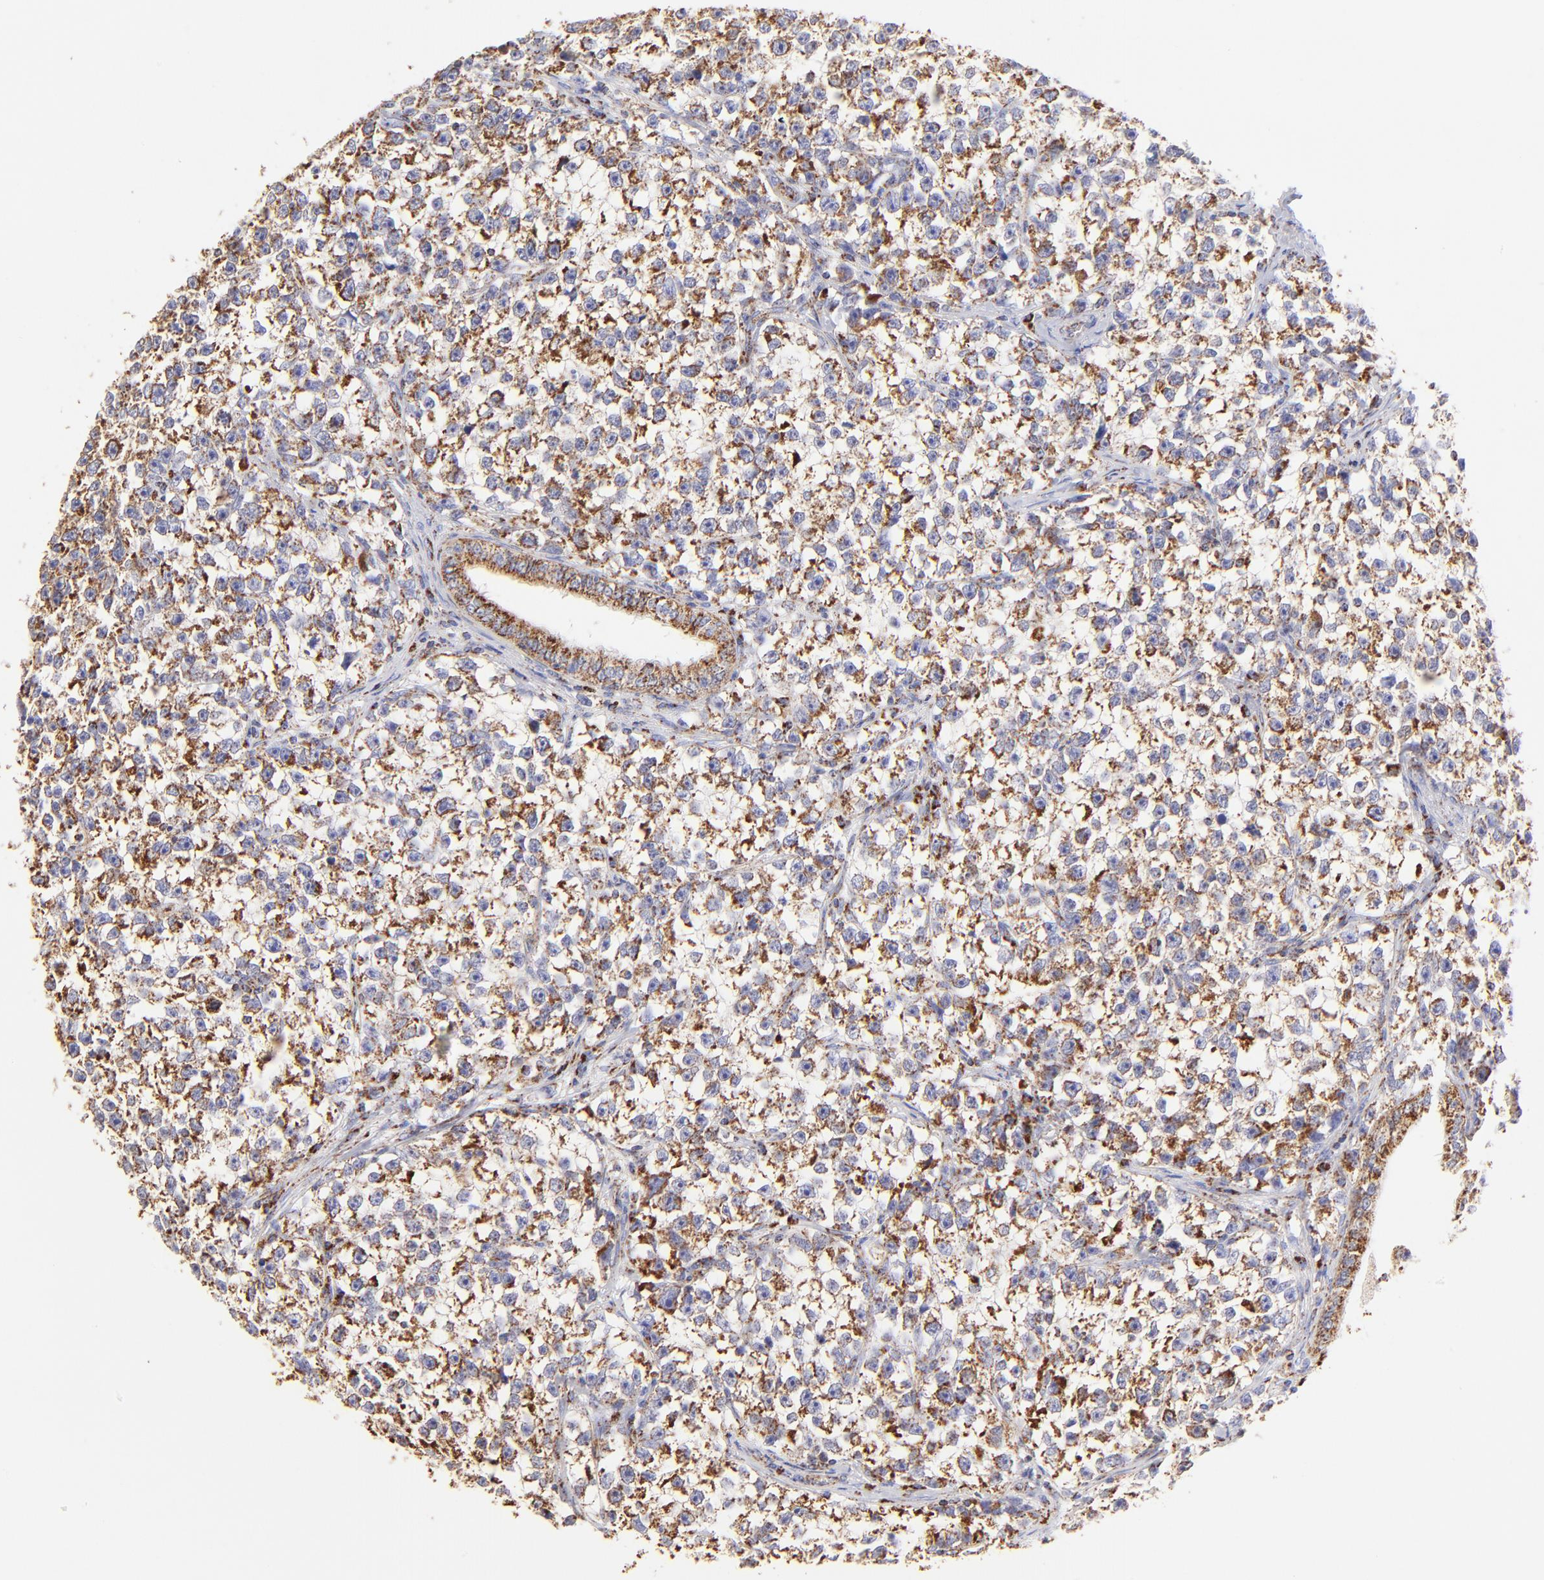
{"staining": {"intensity": "moderate", "quantity": "25%-75%", "location": "cytoplasmic/membranous"}, "tissue": "testis cancer", "cell_type": "Tumor cells", "image_type": "cancer", "snomed": [{"axis": "morphology", "description": "Seminoma, NOS"}, {"axis": "morphology", "description": "Carcinoma, Embryonal, NOS"}, {"axis": "topography", "description": "Testis"}], "caption": "Testis cancer (embryonal carcinoma) tissue reveals moderate cytoplasmic/membranous positivity in about 25%-75% of tumor cells", "gene": "ECH1", "patient": {"sex": "male", "age": 30}}